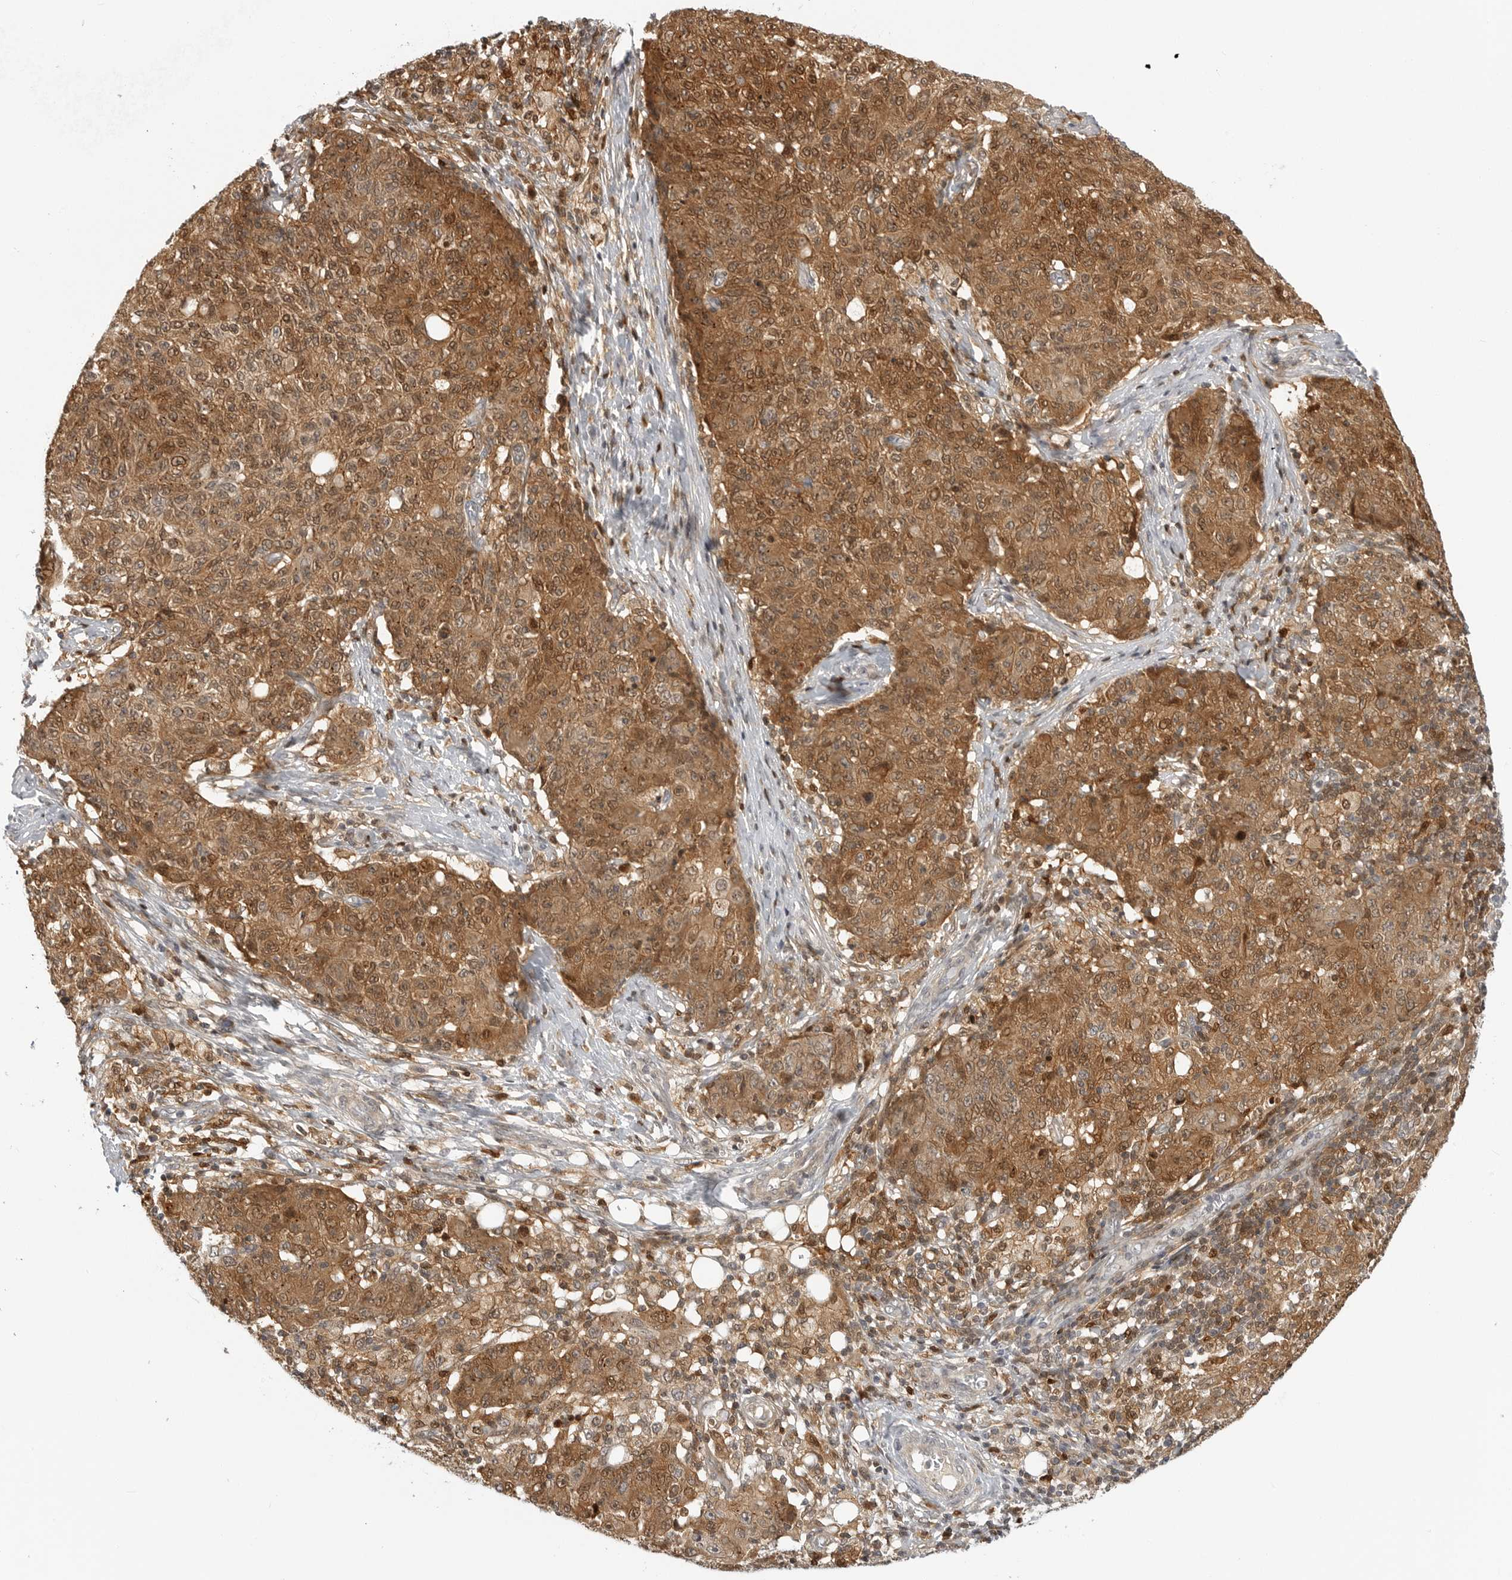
{"staining": {"intensity": "moderate", "quantity": ">75%", "location": "cytoplasmic/membranous,nuclear"}, "tissue": "ovarian cancer", "cell_type": "Tumor cells", "image_type": "cancer", "snomed": [{"axis": "morphology", "description": "Carcinoma, endometroid"}, {"axis": "topography", "description": "Ovary"}], "caption": "Ovarian cancer stained with immunohistochemistry (IHC) displays moderate cytoplasmic/membranous and nuclear positivity in approximately >75% of tumor cells.", "gene": "CTIF", "patient": {"sex": "female", "age": 42}}